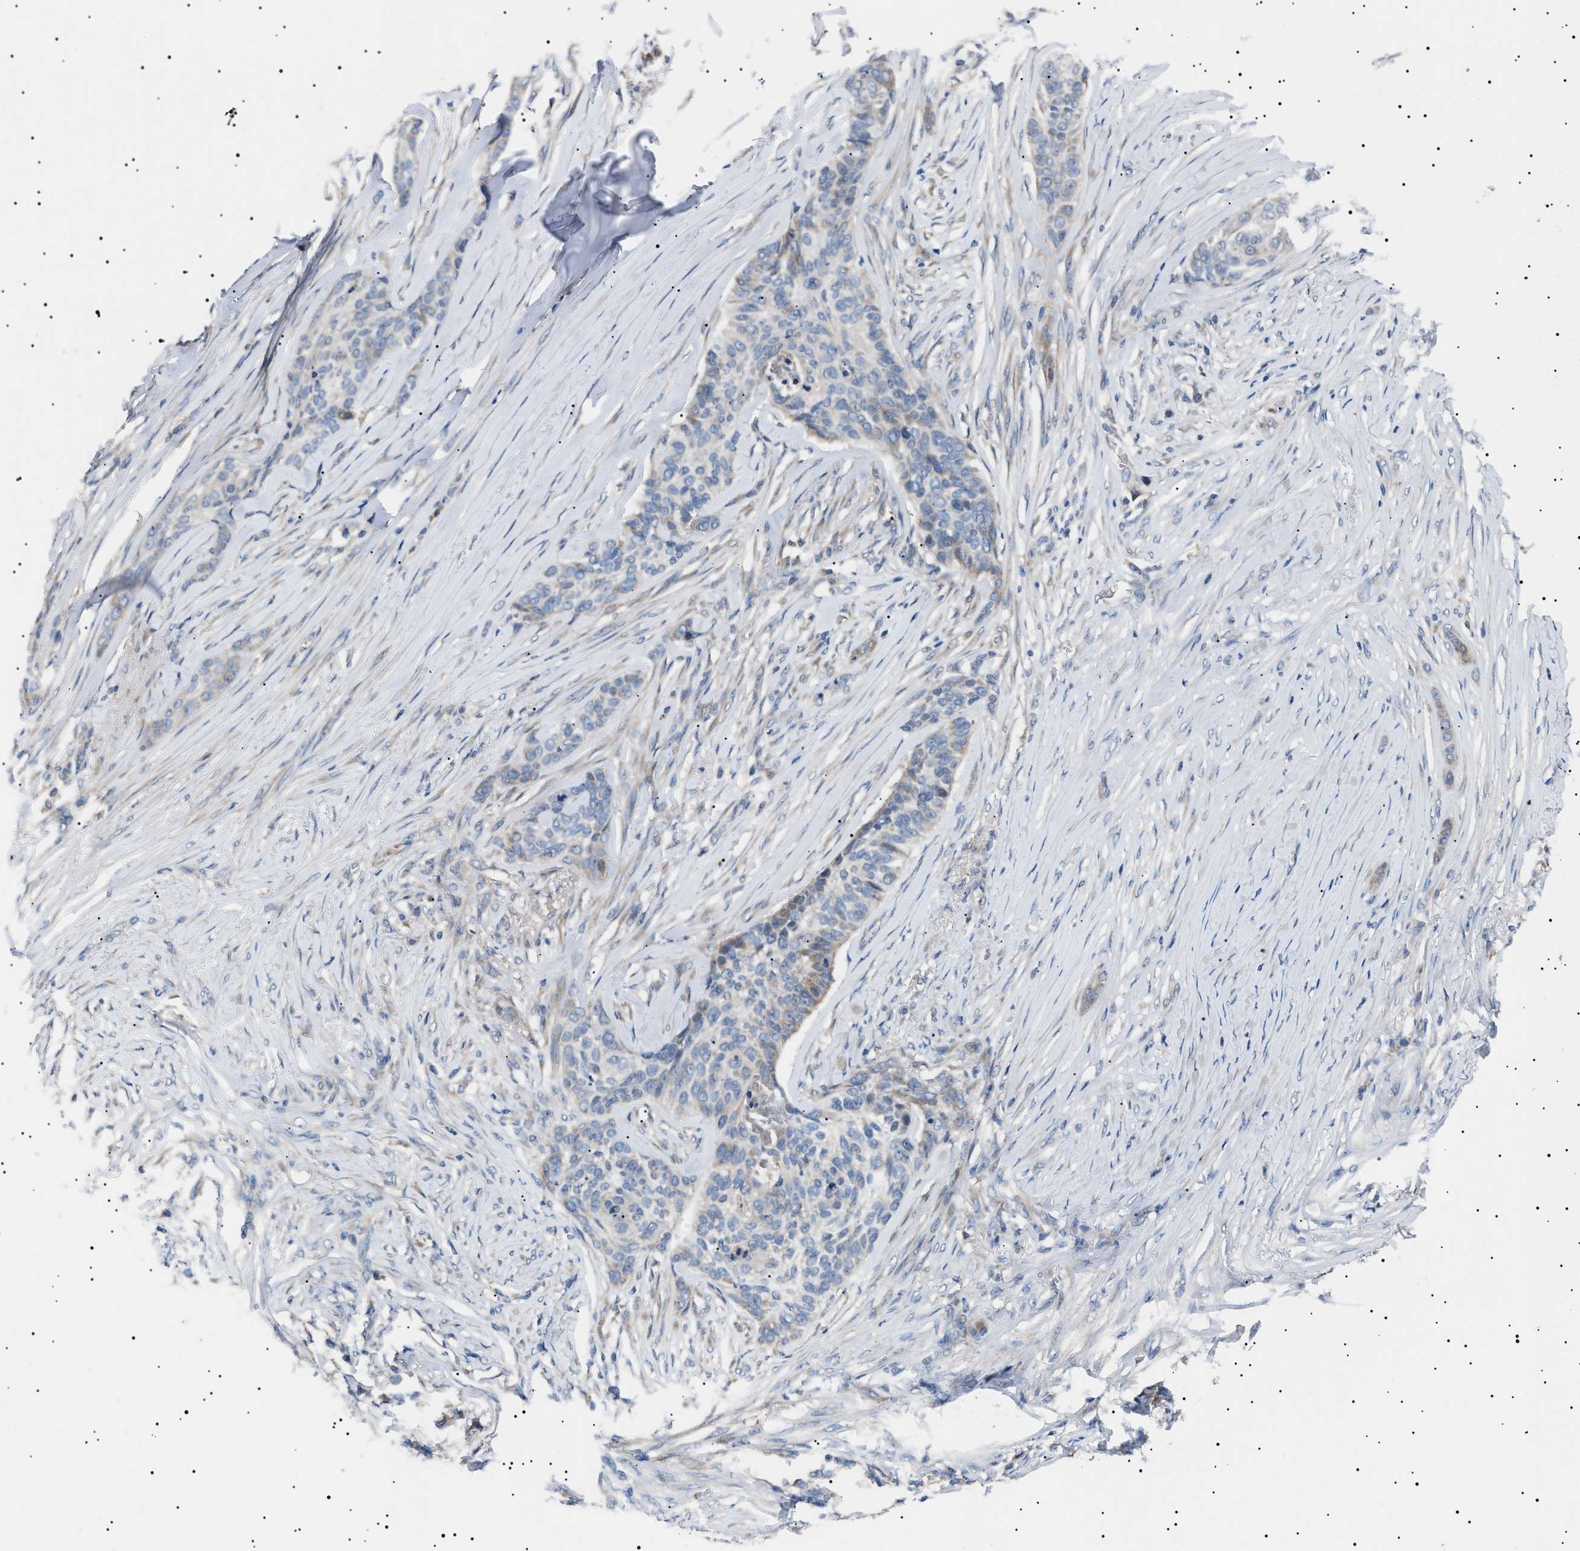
{"staining": {"intensity": "weak", "quantity": "<25%", "location": "cytoplasmic/membranous"}, "tissue": "skin cancer", "cell_type": "Tumor cells", "image_type": "cancer", "snomed": [{"axis": "morphology", "description": "Basal cell carcinoma"}, {"axis": "topography", "description": "Skin"}], "caption": "An IHC histopathology image of skin cancer (basal cell carcinoma) is shown. There is no staining in tumor cells of skin cancer (basal cell carcinoma).", "gene": "PTRH1", "patient": {"sex": "male", "age": 85}}